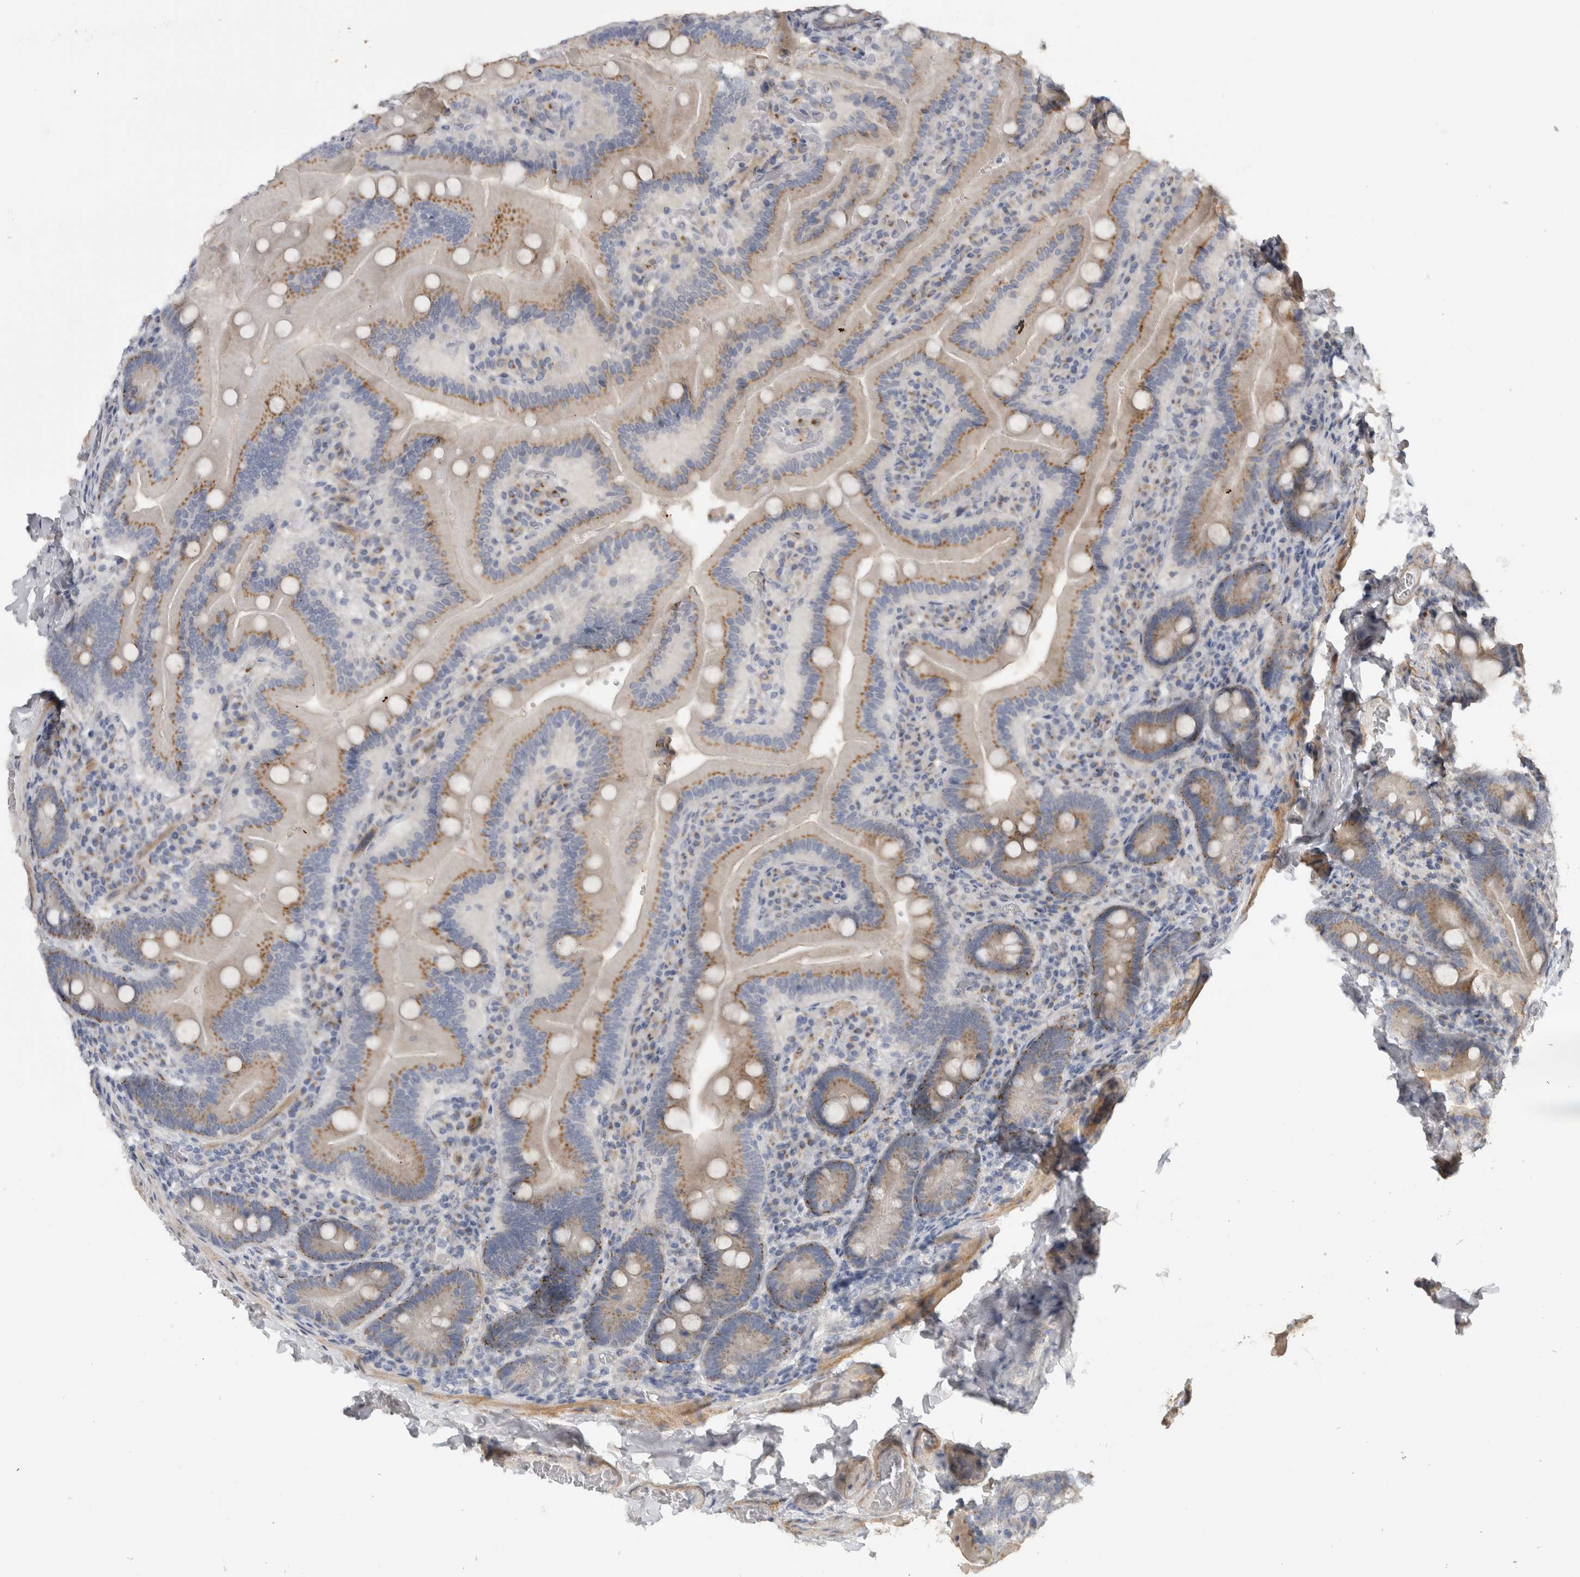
{"staining": {"intensity": "moderate", "quantity": ">75%", "location": "cytoplasmic/membranous"}, "tissue": "duodenum", "cell_type": "Glandular cells", "image_type": "normal", "snomed": [{"axis": "morphology", "description": "Normal tissue, NOS"}, {"axis": "topography", "description": "Duodenum"}], "caption": "Immunohistochemical staining of benign human duodenum demonstrates moderate cytoplasmic/membranous protein positivity in about >75% of glandular cells.", "gene": "MGAT1", "patient": {"sex": "female", "age": 62}}